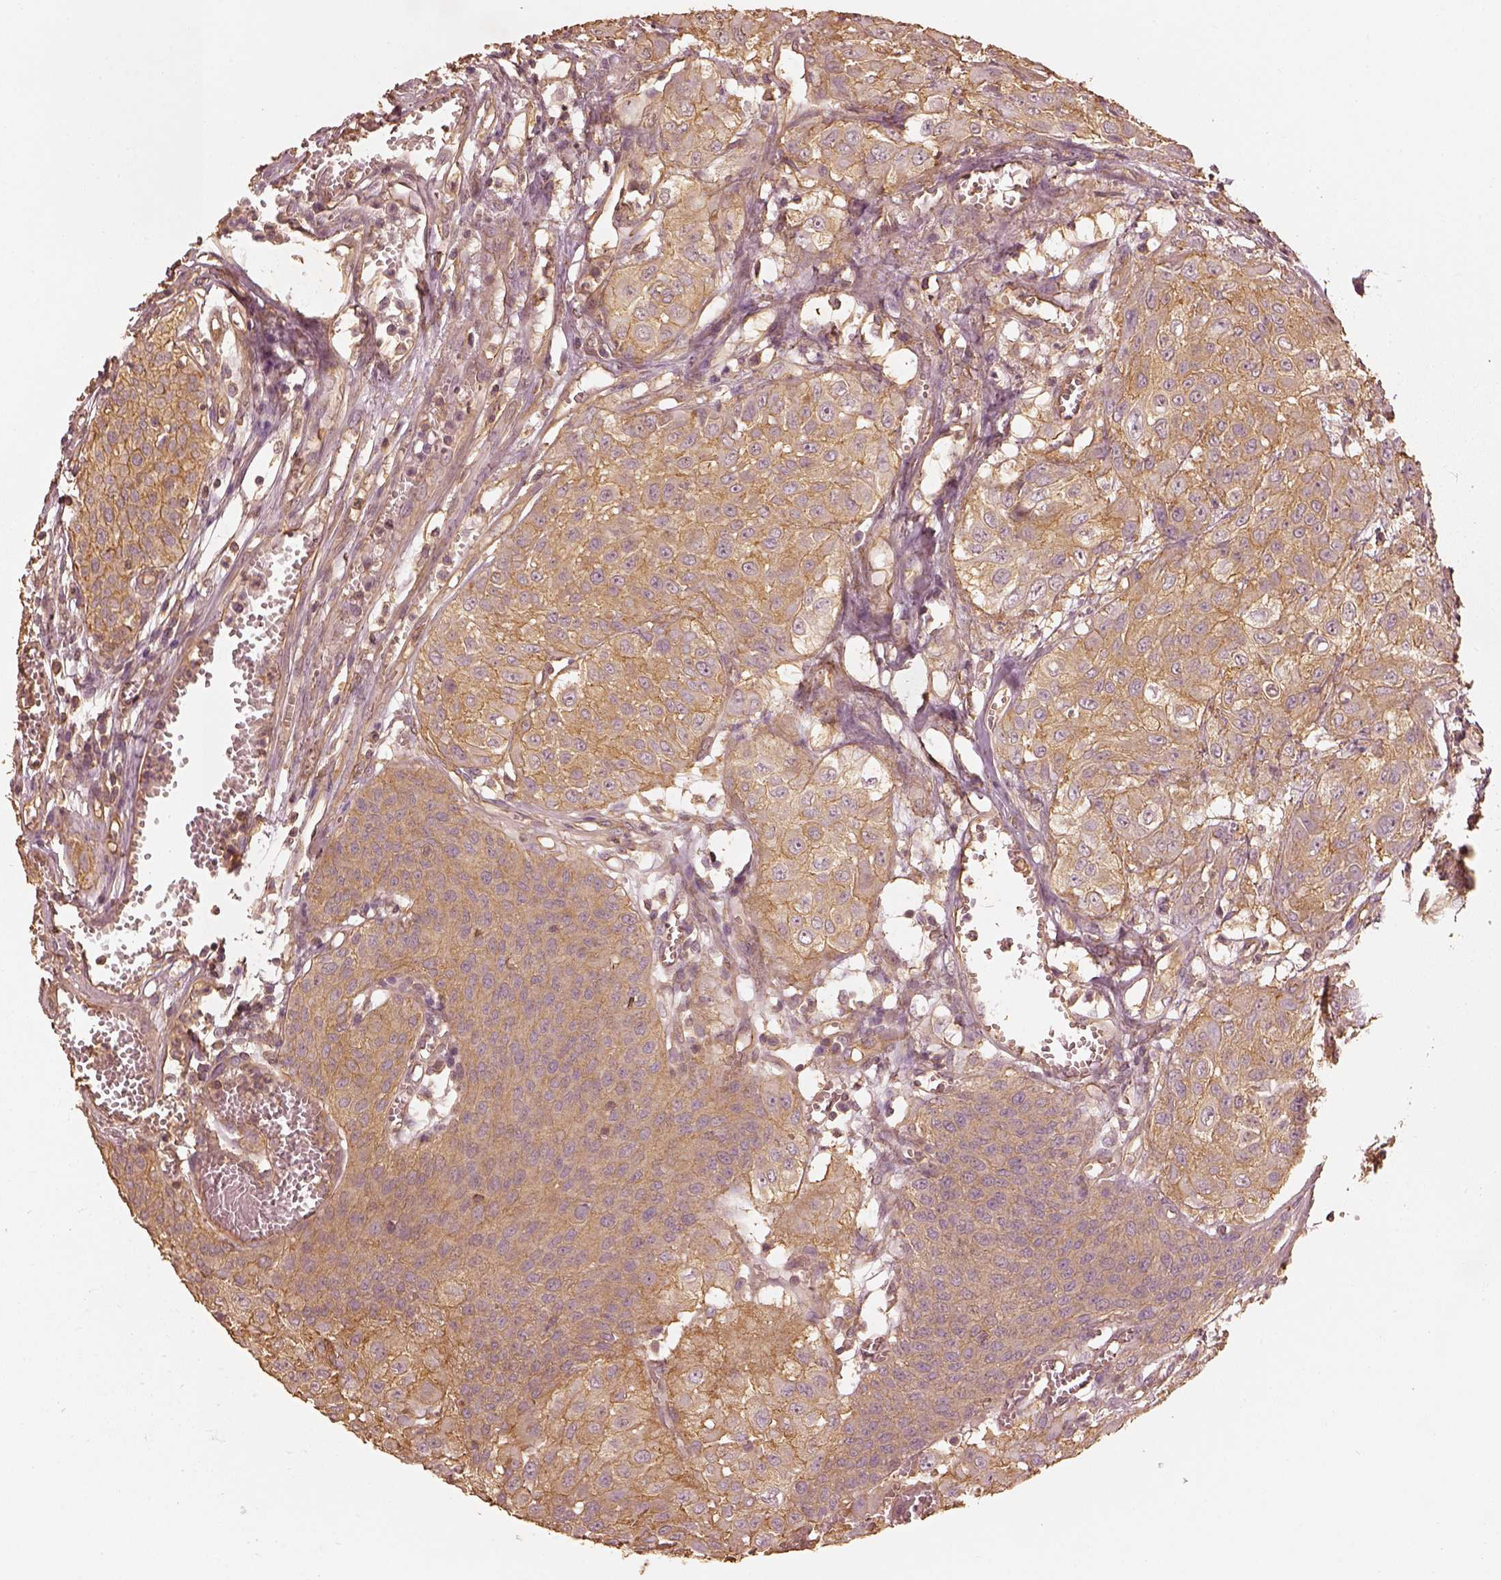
{"staining": {"intensity": "moderate", "quantity": ">75%", "location": "cytoplasmic/membranous"}, "tissue": "urothelial cancer", "cell_type": "Tumor cells", "image_type": "cancer", "snomed": [{"axis": "morphology", "description": "Urothelial carcinoma, High grade"}, {"axis": "topography", "description": "Urinary bladder"}], "caption": "Immunohistochemical staining of high-grade urothelial carcinoma displays medium levels of moderate cytoplasmic/membranous protein expression in about >75% of tumor cells. (DAB (3,3'-diaminobenzidine) = brown stain, brightfield microscopy at high magnification).", "gene": "WDR7", "patient": {"sex": "male", "age": 57}}